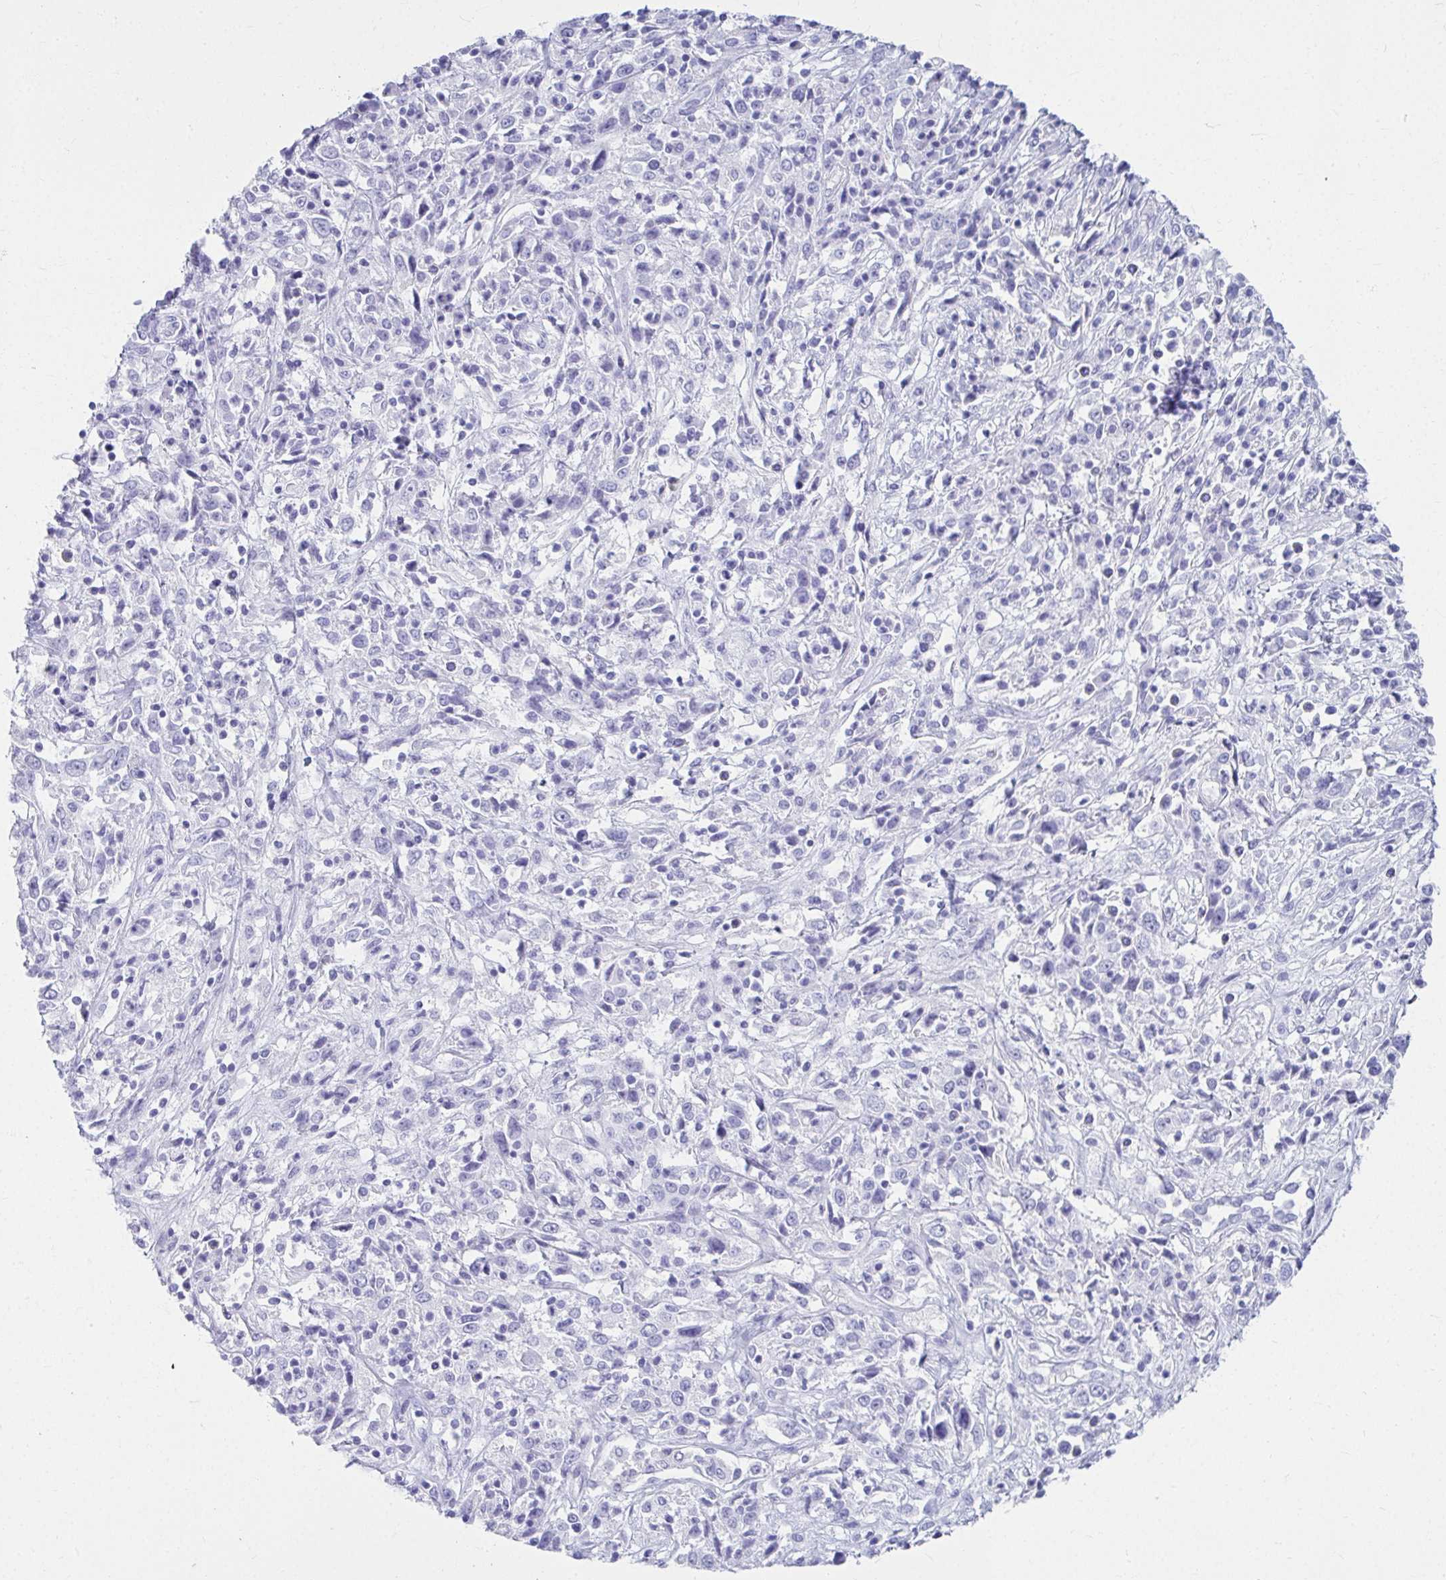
{"staining": {"intensity": "negative", "quantity": "none", "location": "none"}, "tissue": "cervical cancer", "cell_type": "Tumor cells", "image_type": "cancer", "snomed": [{"axis": "morphology", "description": "Adenocarcinoma, NOS"}, {"axis": "topography", "description": "Cervix"}], "caption": "This is an immunohistochemistry (IHC) micrograph of human adenocarcinoma (cervical). There is no staining in tumor cells.", "gene": "ATP4B", "patient": {"sex": "female", "age": 40}}